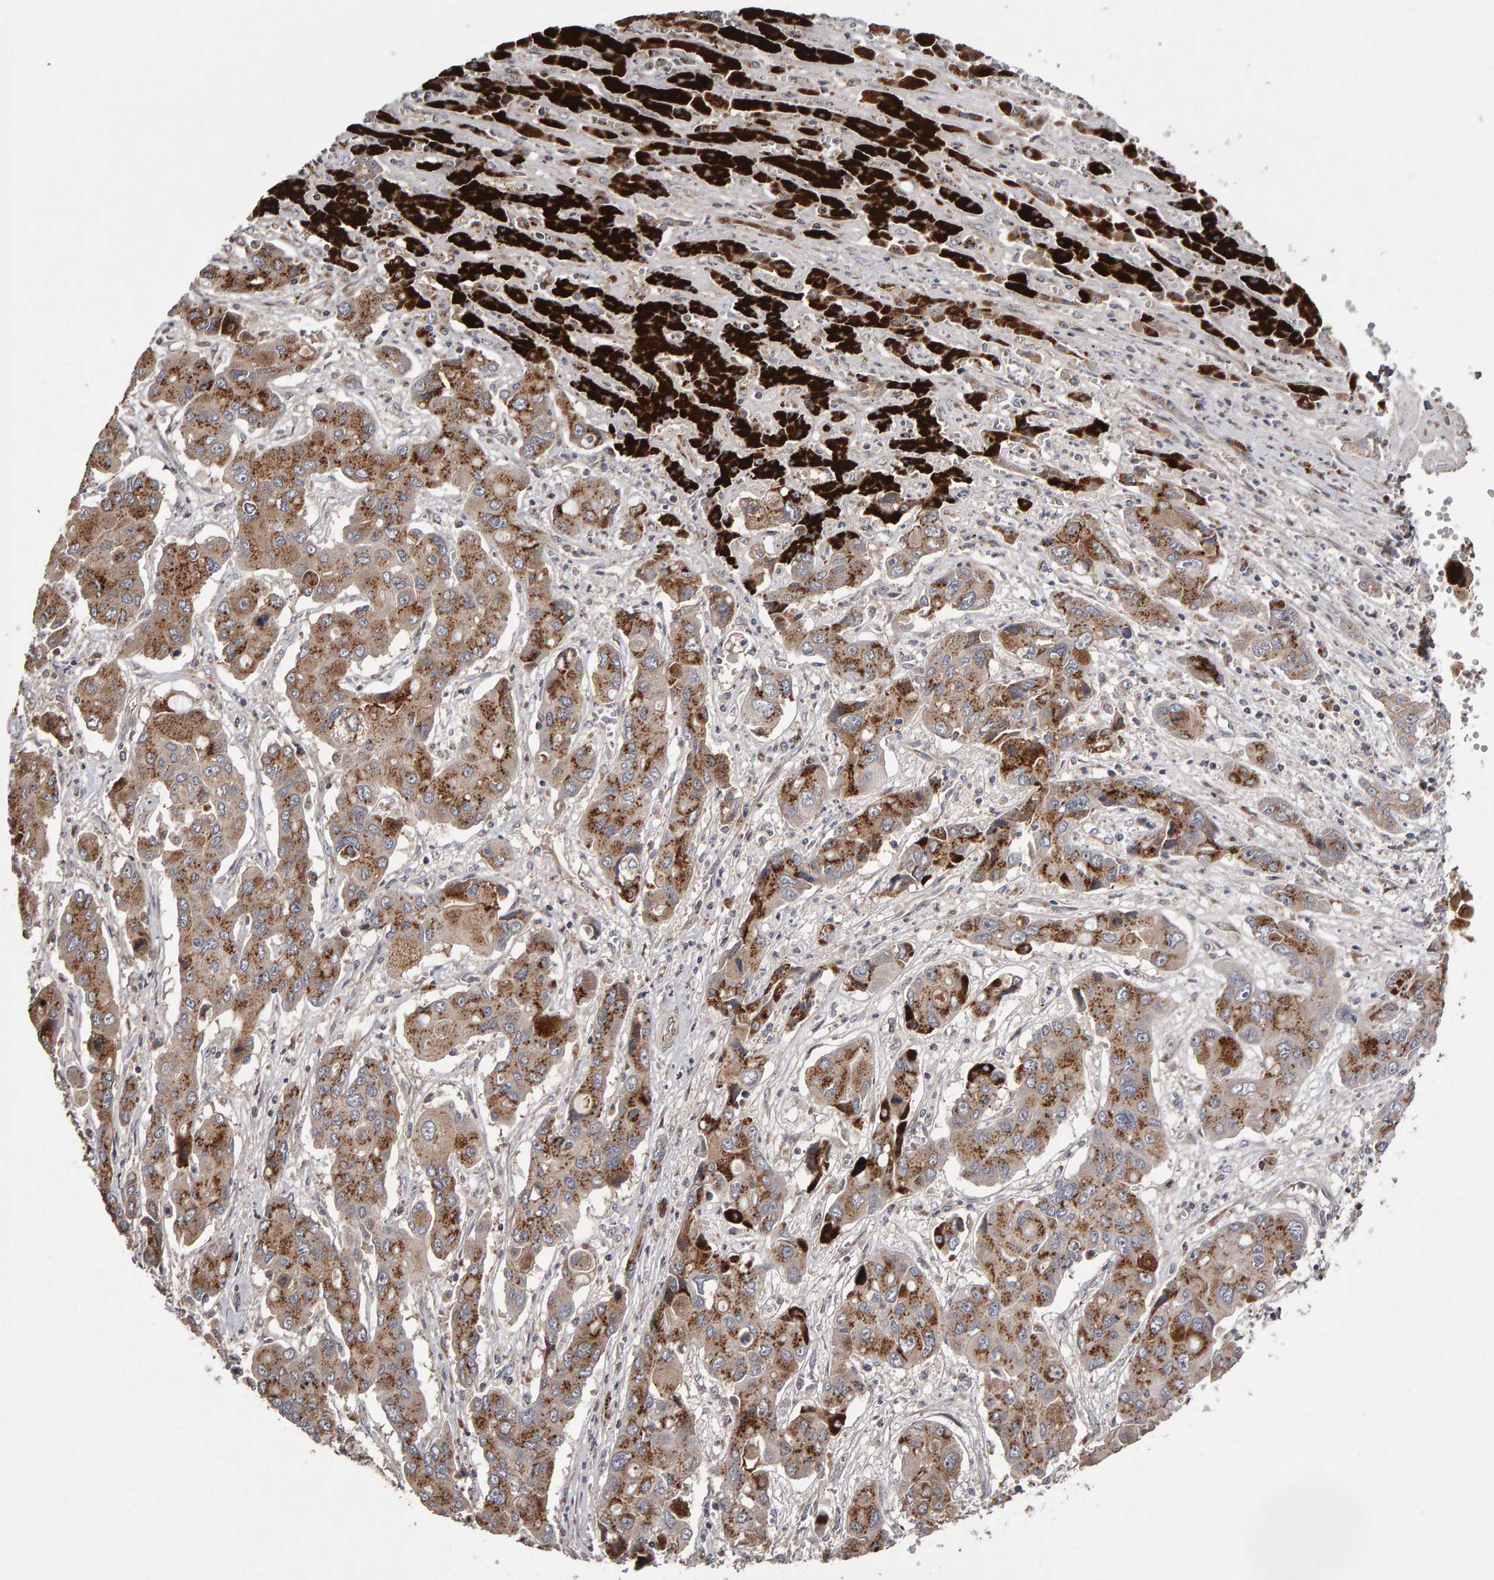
{"staining": {"intensity": "strong", "quantity": ">75%", "location": "cytoplasmic/membranous"}, "tissue": "liver cancer", "cell_type": "Tumor cells", "image_type": "cancer", "snomed": [{"axis": "morphology", "description": "Cholangiocarcinoma"}, {"axis": "topography", "description": "Liver"}], "caption": "Immunohistochemical staining of human liver cholangiocarcinoma shows high levels of strong cytoplasmic/membranous positivity in about >75% of tumor cells.", "gene": "CANT1", "patient": {"sex": "male", "age": 67}}